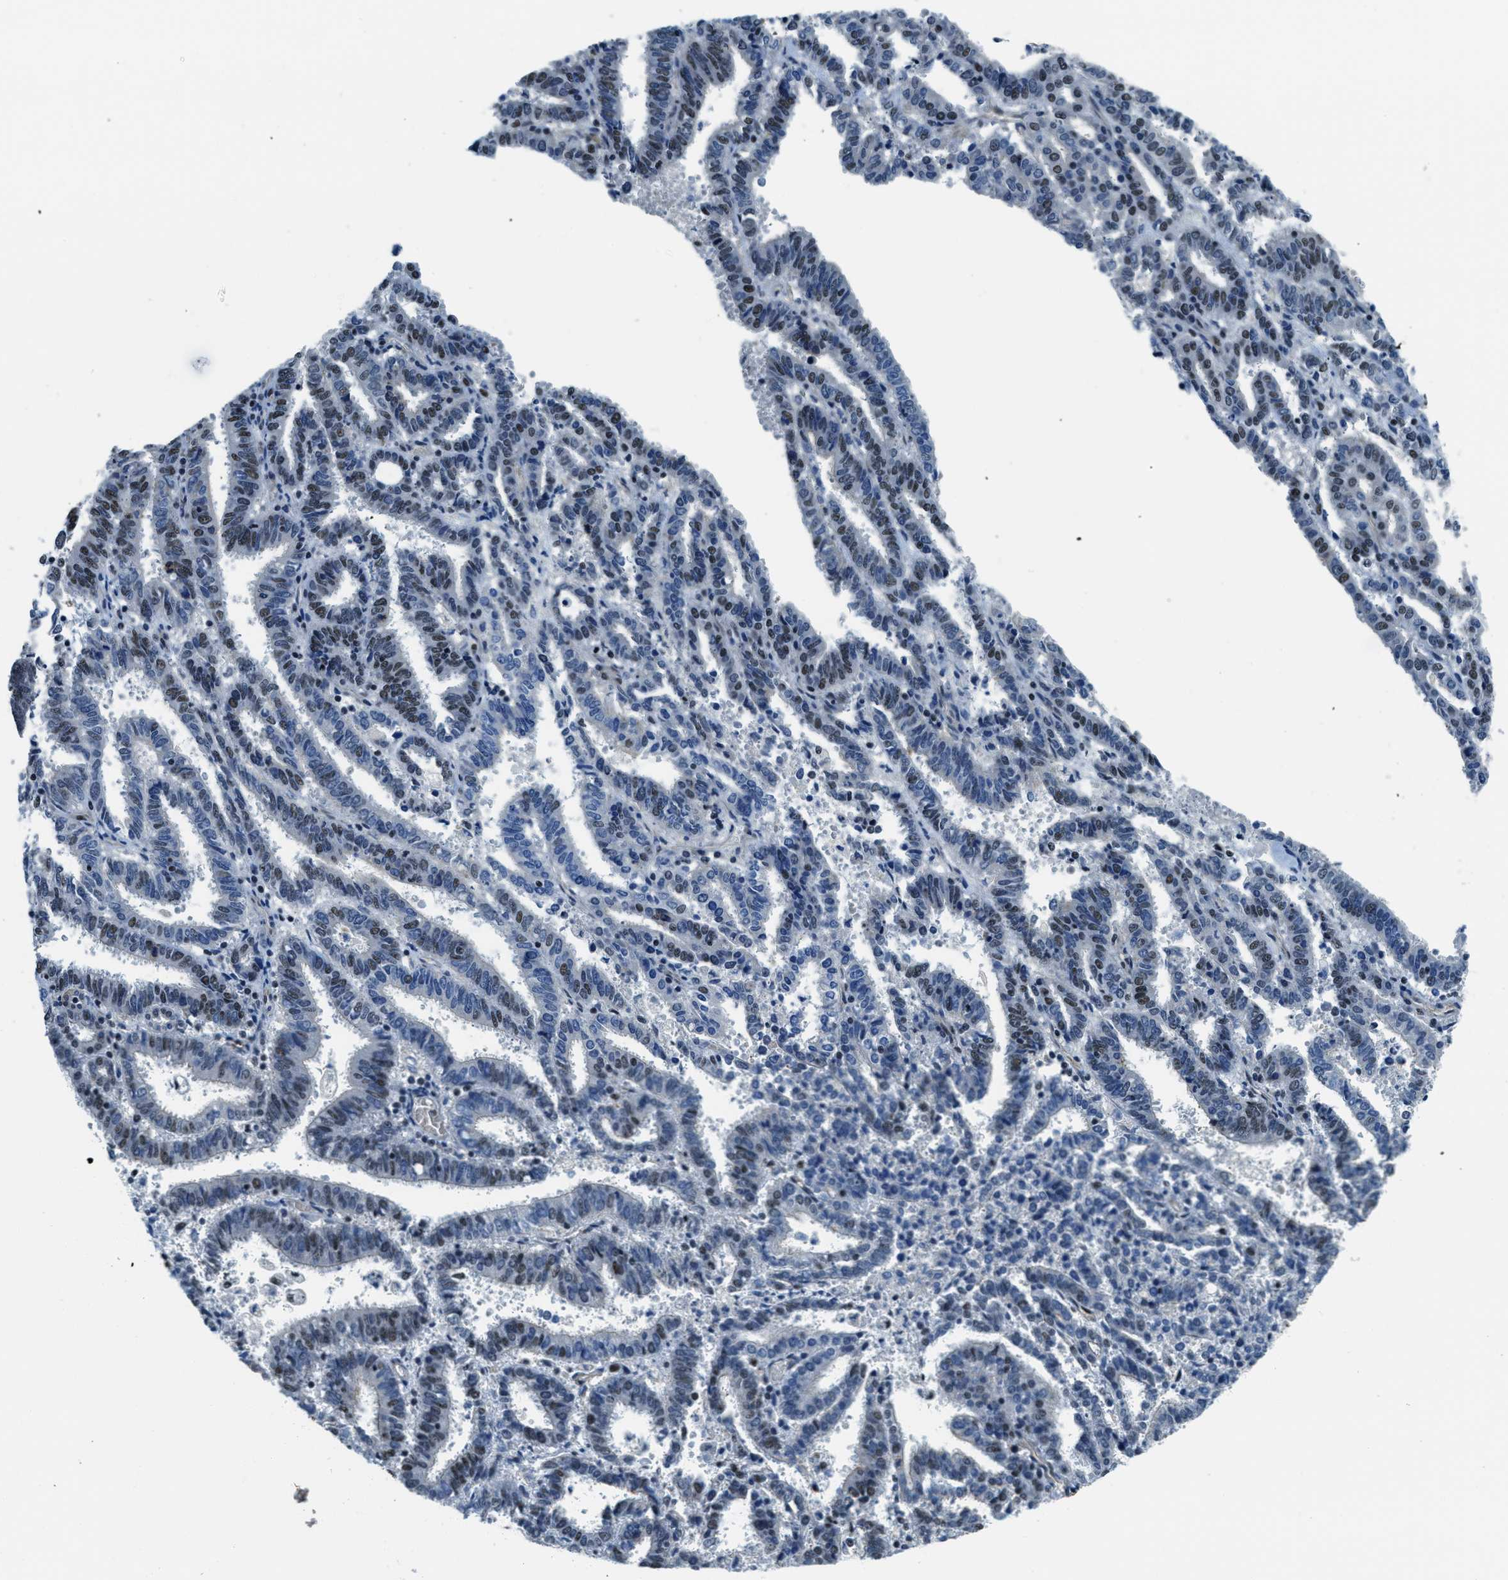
{"staining": {"intensity": "moderate", "quantity": "25%-75%", "location": "nuclear"}, "tissue": "endometrial cancer", "cell_type": "Tumor cells", "image_type": "cancer", "snomed": [{"axis": "morphology", "description": "Adenocarcinoma, NOS"}, {"axis": "topography", "description": "Uterus"}], "caption": "IHC (DAB) staining of endometrial cancer shows moderate nuclear protein positivity in approximately 25%-75% of tumor cells.", "gene": "CFAP36", "patient": {"sex": "female", "age": 83}}